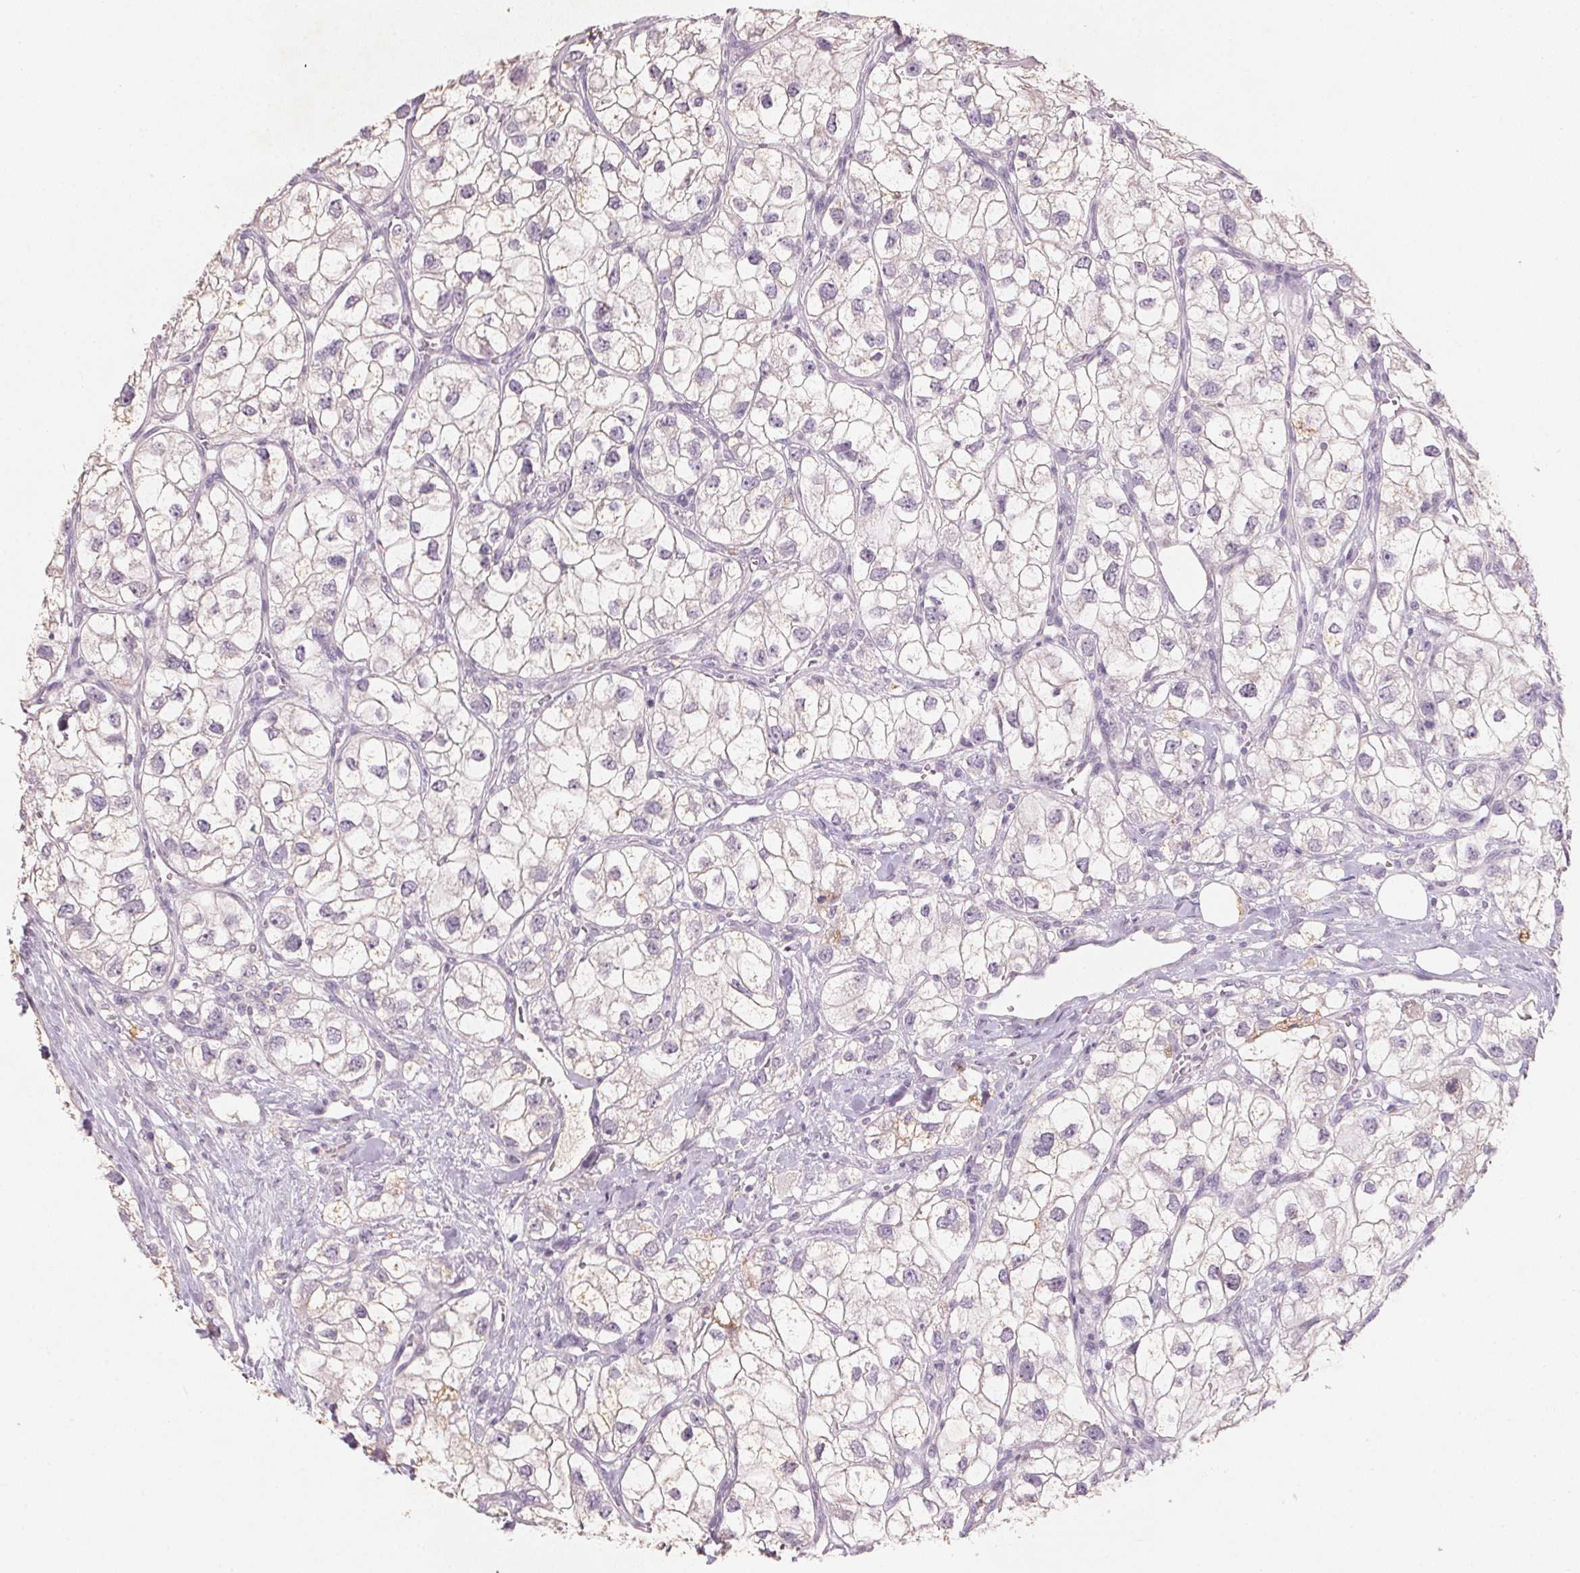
{"staining": {"intensity": "negative", "quantity": "none", "location": "none"}, "tissue": "renal cancer", "cell_type": "Tumor cells", "image_type": "cancer", "snomed": [{"axis": "morphology", "description": "Adenocarcinoma, NOS"}, {"axis": "topography", "description": "Kidney"}], "caption": "This is a micrograph of immunohistochemistry staining of adenocarcinoma (renal), which shows no positivity in tumor cells. The staining was performed using DAB to visualize the protein expression in brown, while the nuclei were stained in blue with hematoxylin (Magnification: 20x).", "gene": "CXCL5", "patient": {"sex": "male", "age": 59}}